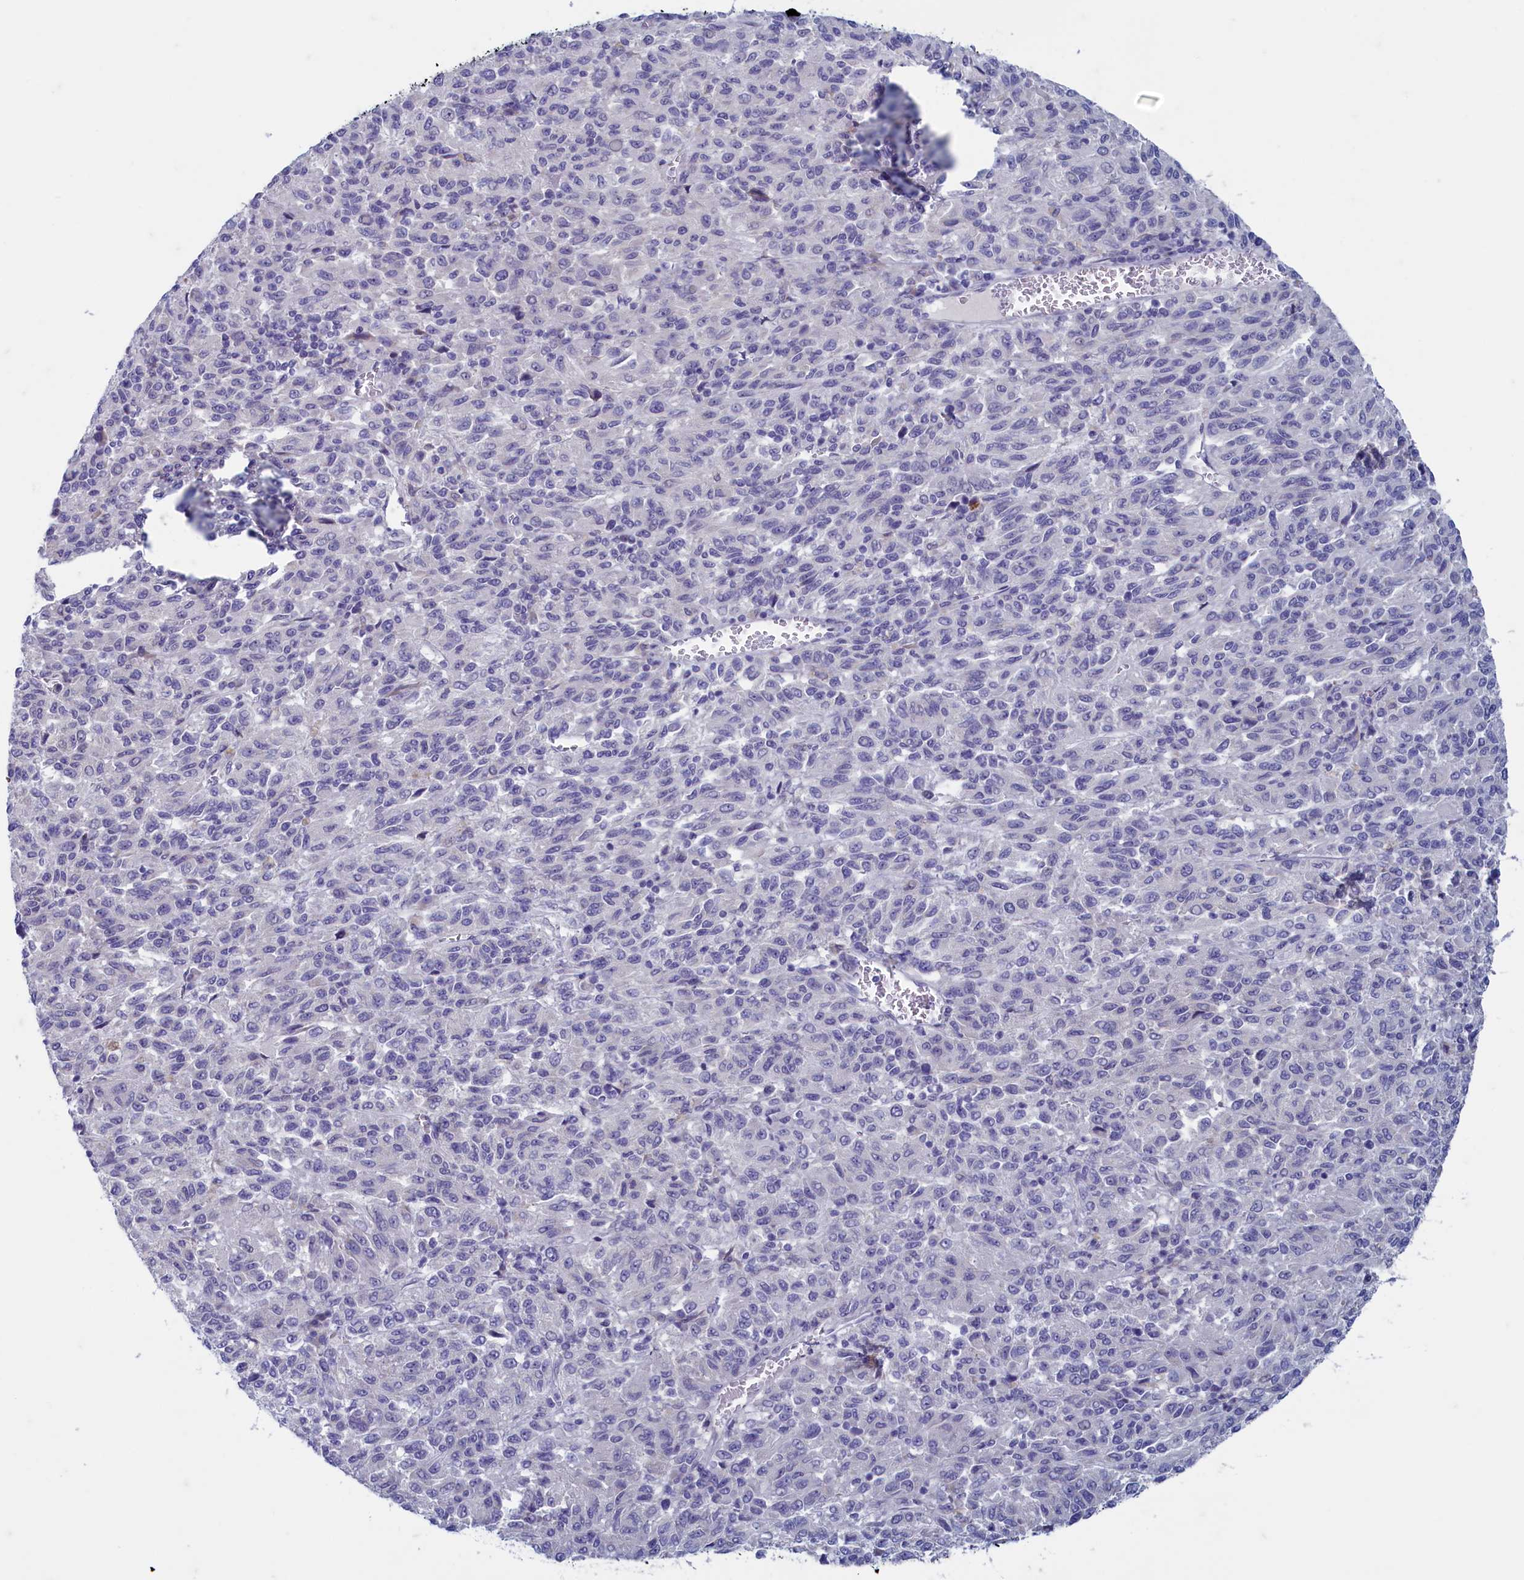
{"staining": {"intensity": "negative", "quantity": "none", "location": "none"}, "tissue": "melanoma", "cell_type": "Tumor cells", "image_type": "cancer", "snomed": [{"axis": "morphology", "description": "Malignant melanoma, Metastatic site"}, {"axis": "topography", "description": "Lung"}], "caption": "This is a micrograph of immunohistochemistry (IHC) staining of melanoma, which shows no expression in tumor cells. (Immunohistochemistry, brightfield microscopy, high magnification).", "gene": "MAP1LC3A", "patient": {"sex": "male", "age": 64}}